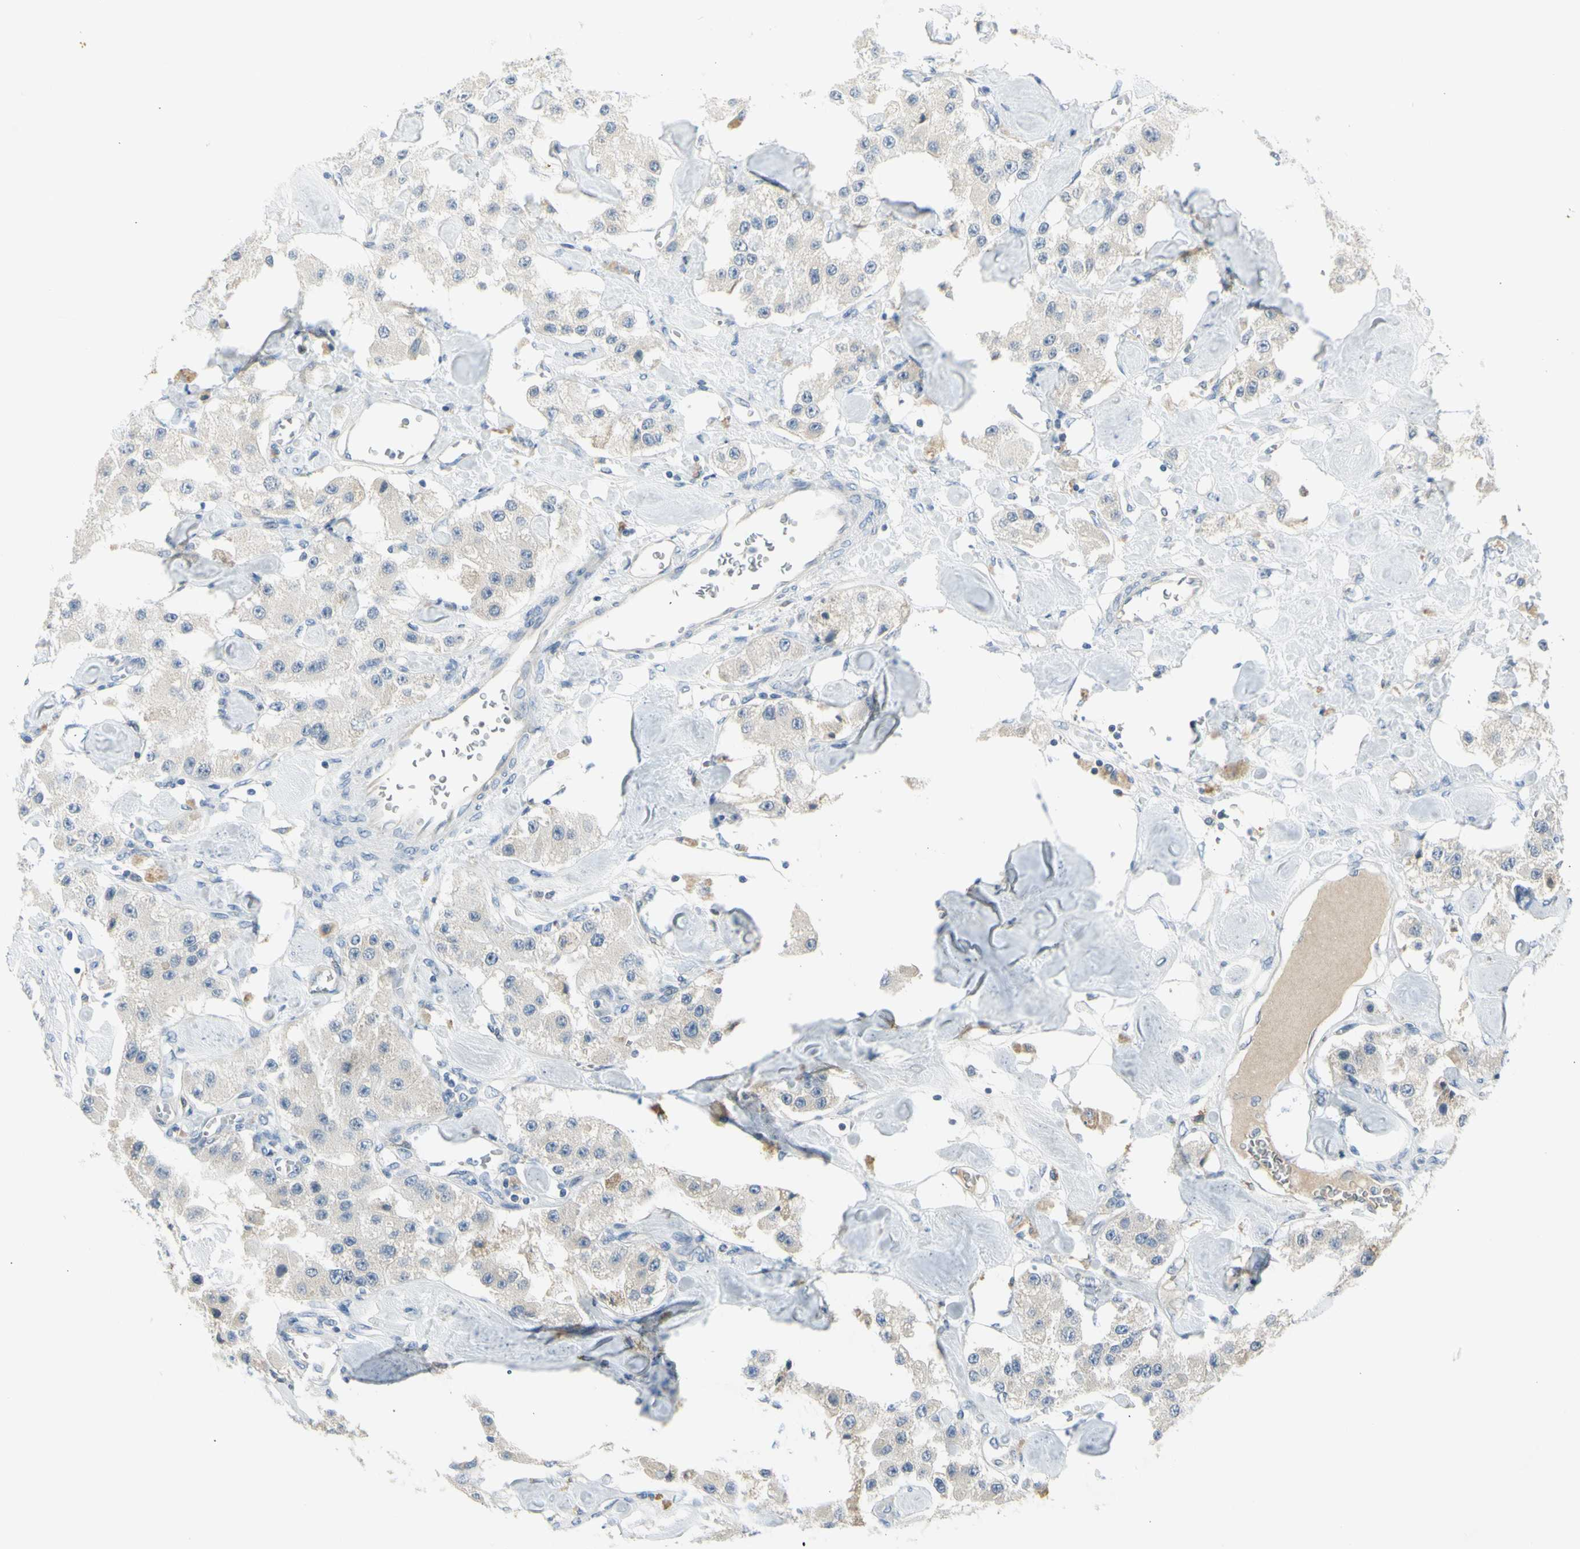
{"staining": {"intensity": "negative", "quantity": "none", "location": "none"}, "tissue": "carcinoid", "cell_type": "Tumor cells", "image_type": "cancer", "snomed": [{"axis": "morphology", "description": "Carcinoid, malignant, NOS"}, {"axis": "topography", "description": "Pancreas"}], "caption": "Protein analysis of carcinoid shows no significant positivity in tumor cells. (Immunohistochemistry (ihc), brightfield microscopy, high magnification).", "gene": "NPHP3", "patient": {"sex": "male", "age": 41}}